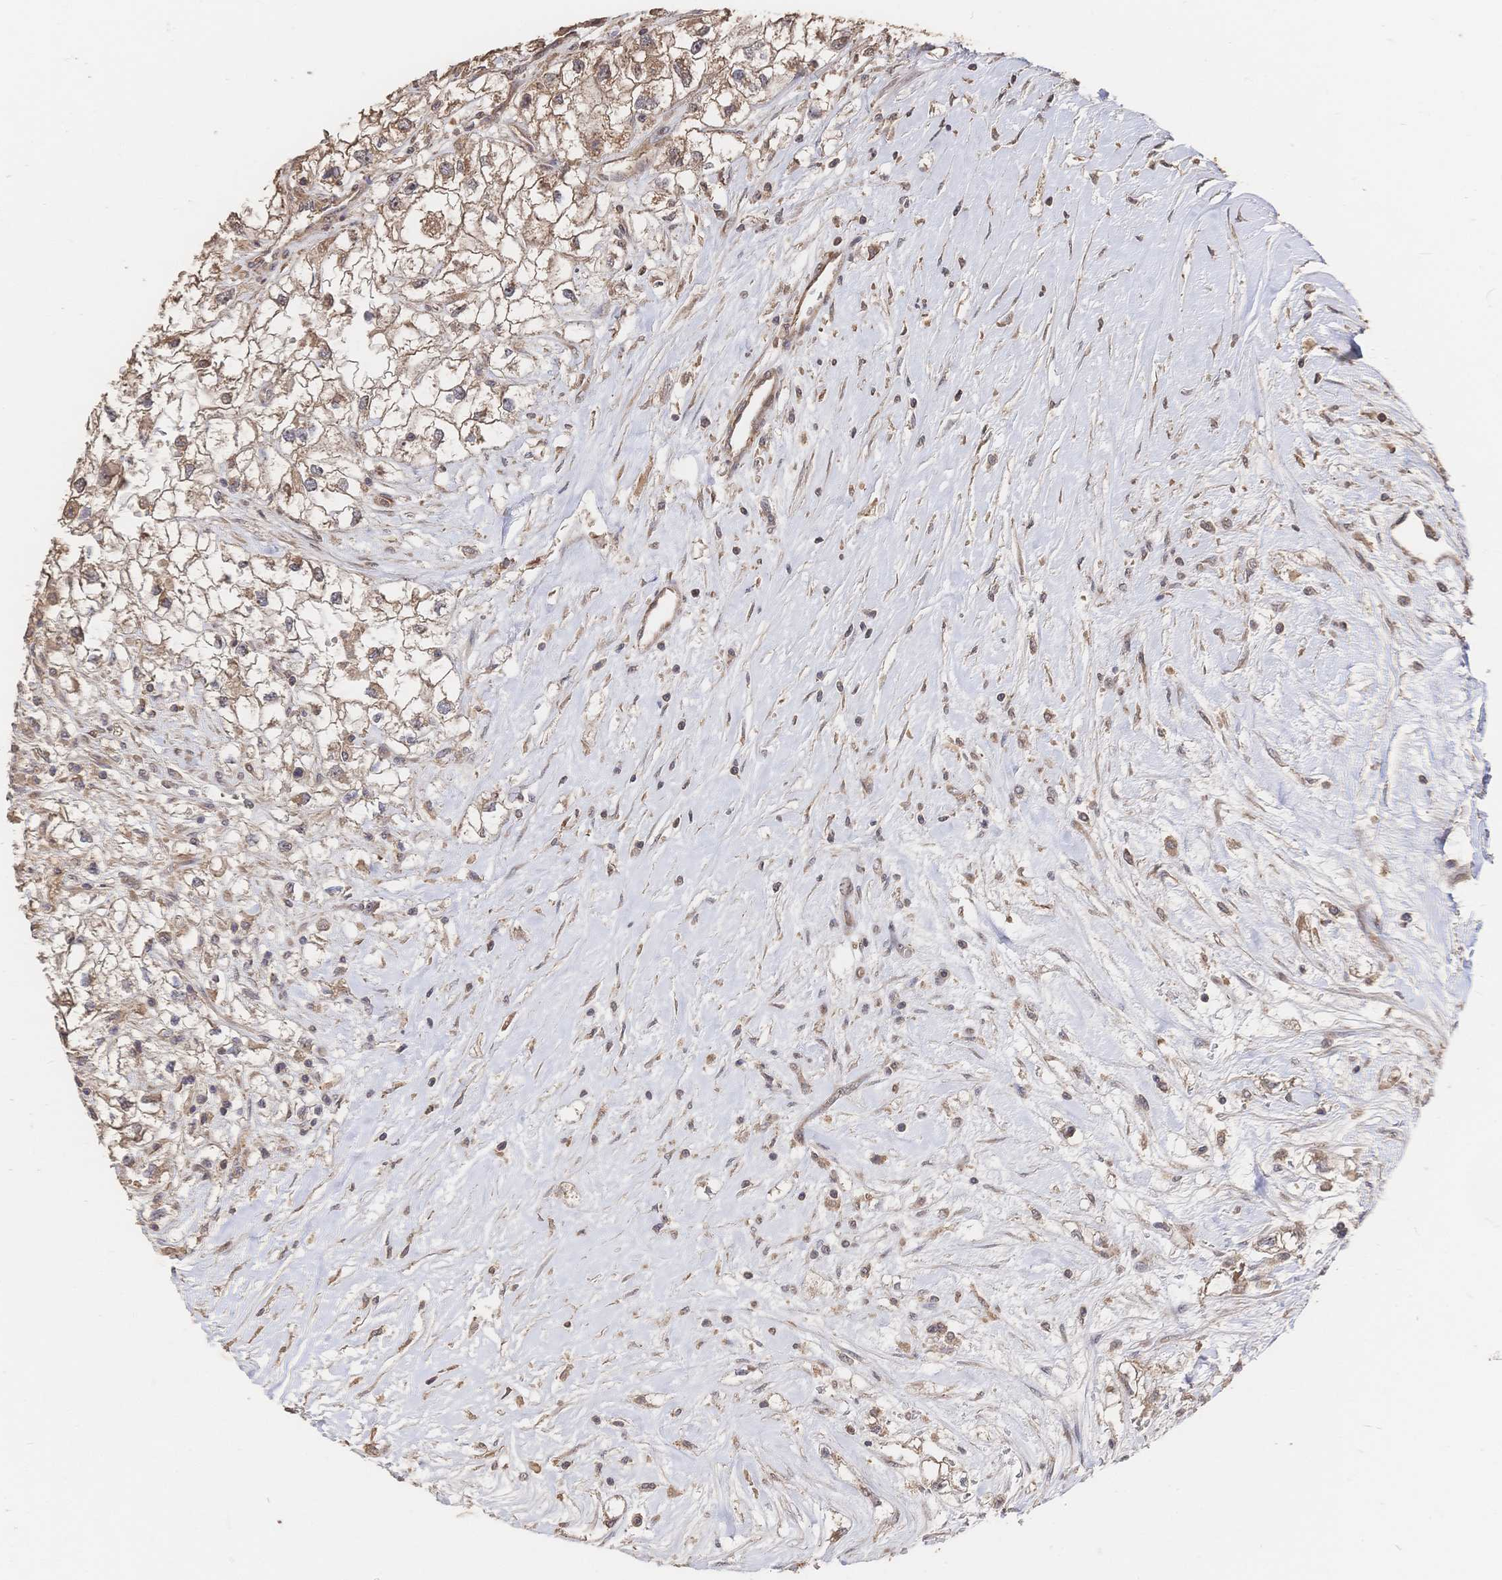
{"staining": {"intensity": "moderate", "quantity": ">75%", "location": "cytoplasmic/membranous,nuclear"}, "tissue": "renal cancer", "cell_type": "Tumor cells", "image_type": "cancer", "snomed": [{"axis": "morphology", "description": "Adenocarcinoma, NOS"}, {"axis": "topography", "description": "Kidney"}], "caption": "Immunohistochemistry (IHC) (DAB (3,3'-diaminobenzidine)) staining of renal cancer (adenocarcinoma) exhibits moderate cytoplasmic/membranous and nuclear protein expression in about >75% of tumor cells. Nuclei are stained in blue.", "gene": "DNAJA4", "patient": {"sex": "male", "age": 59}}